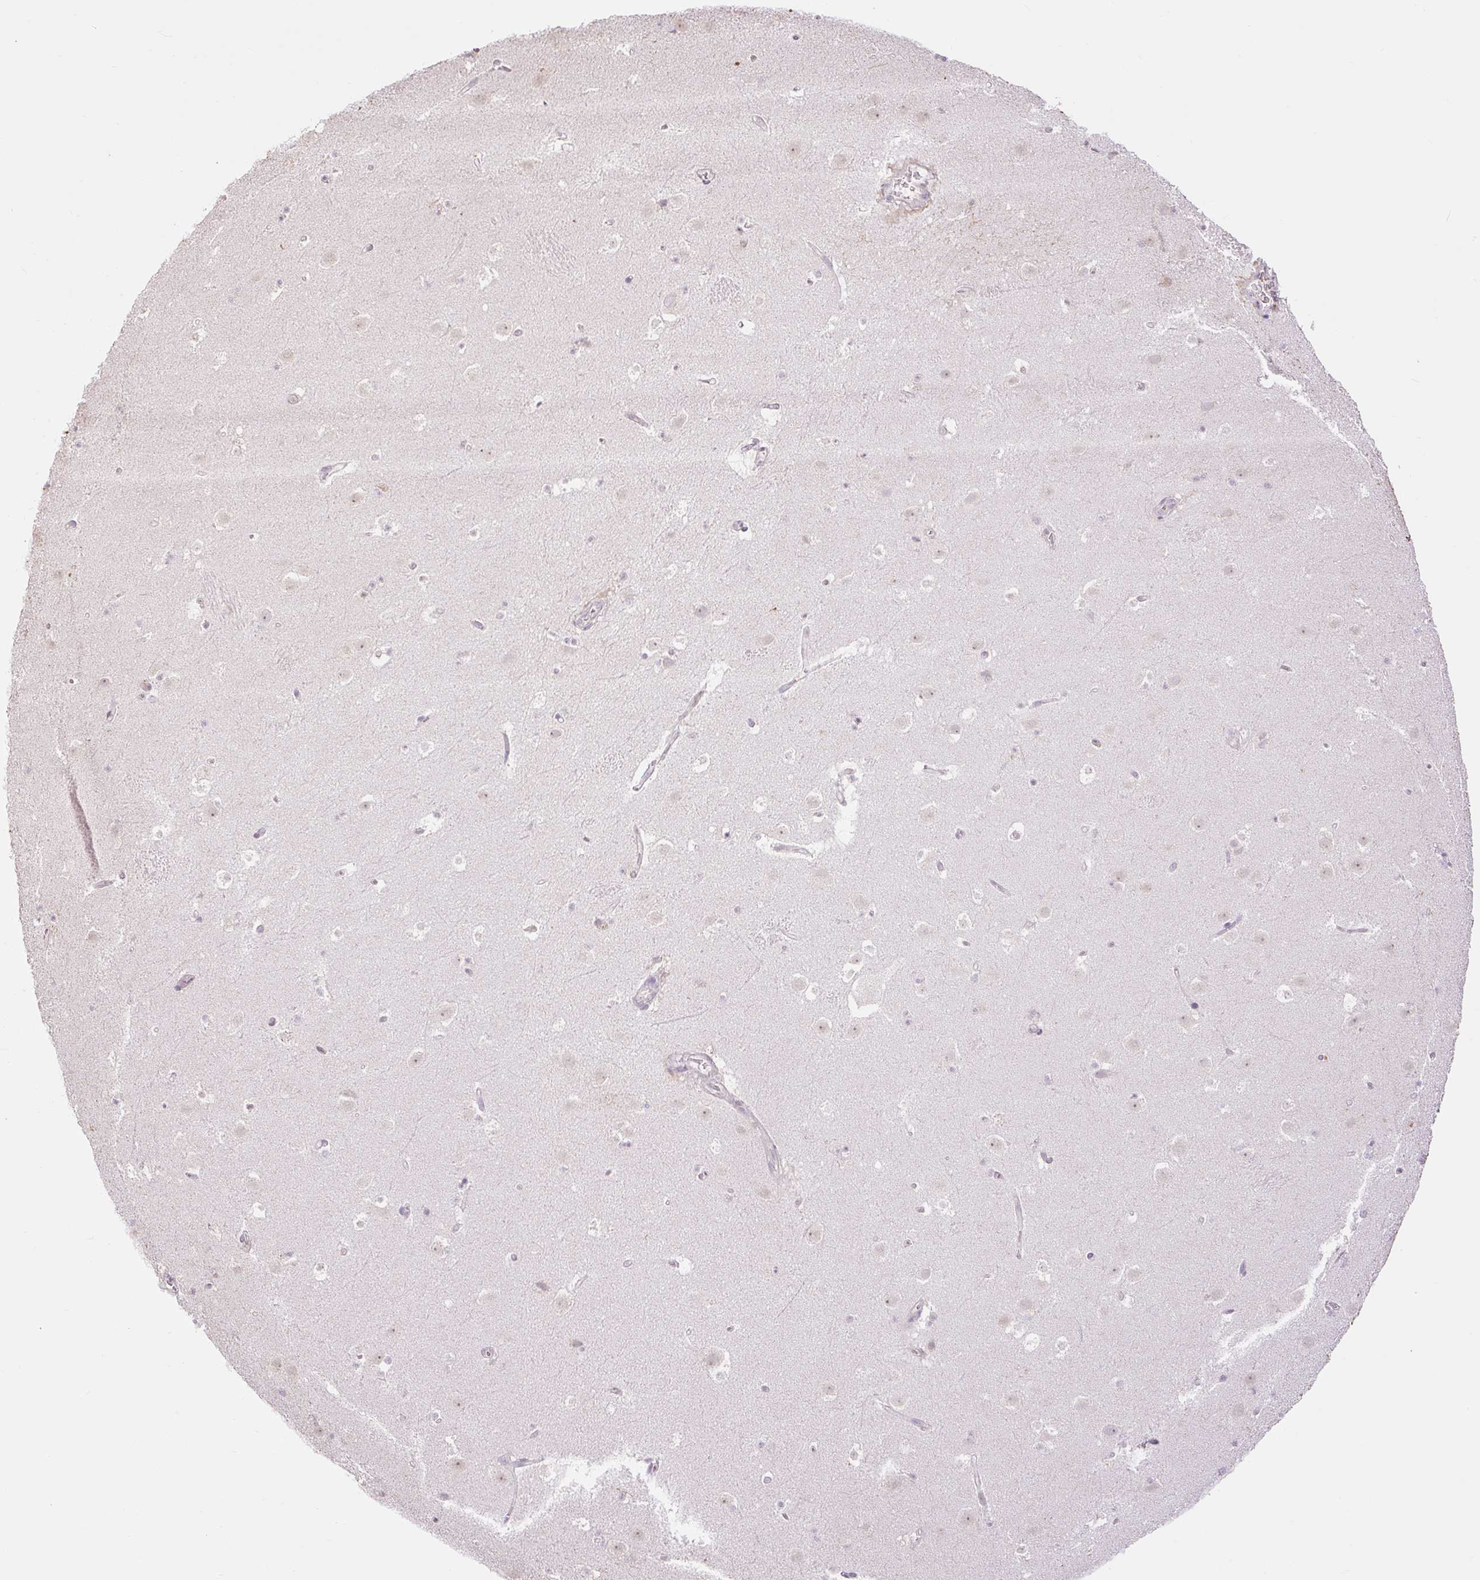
{"staining": {"intensity": "negative", "quantity": "none", "location": "none"}, "tissue": "caudate", "cell_type": "Glial cells", "image_type": "normal", "snomed": [{"axis": "morphology", "description": "Normal tissue, NOS"}, {"axis": "topography", "description": "Lateral ventricle wall"}], "caption": "Immunohistochemistry of unremarkable caudate reveals no positivity in glial cells. The staining was performed using DAB (3,3'-diaminobenzidine) to visualize the protein expression in brown, while the nuclei were stained in blue with hematoxylin (Magnification: 20x).", "gene": "RACGAP1", "patient": {"sex": "male", "age": 37}}